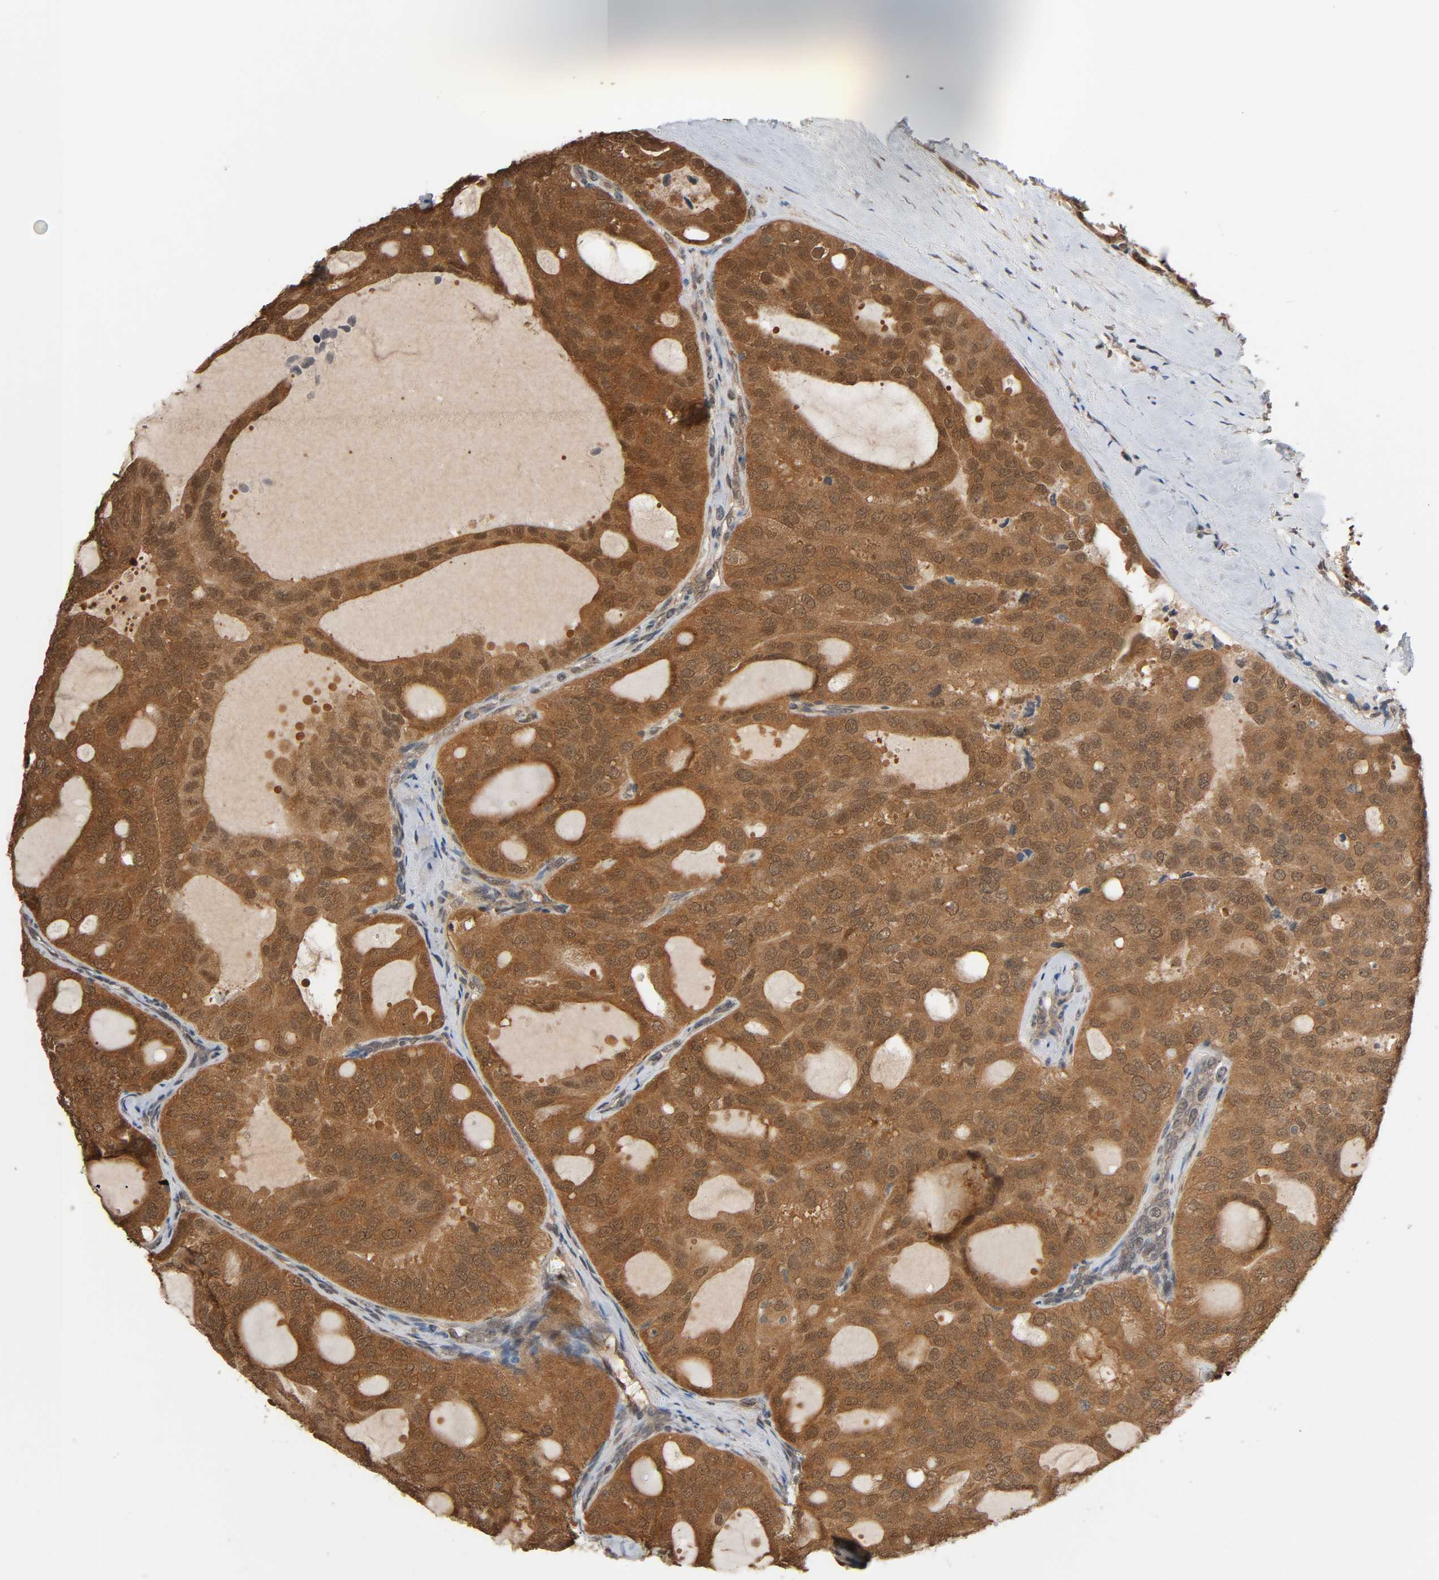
{"staining": {"intensity": "moderate", "quantity": ">75%", "location": "cytoplasmic/membranous,nuclear"}, "tissue": "thyroid cancer", "cell_type": "Tumor cells", "image_type": "cancer", "snomed": [{"axis": "morphology", "description": "Follicular adenoma carcinoma, NOS"}, {"axis": "topography", "description": "Thyroid gland"}], "caption": "A medium amount of moderate cytoplasmic/membranous and nuclear positivity is identified in about >75% of tumor cells in thyroid cancer (follicular adenoma carcinoma) tissue. The protein of interest is shown in brown color, while the nuclei are stained blue.", "gene": "NEDD8", "patient": {"sex": "male", "age": 75}}